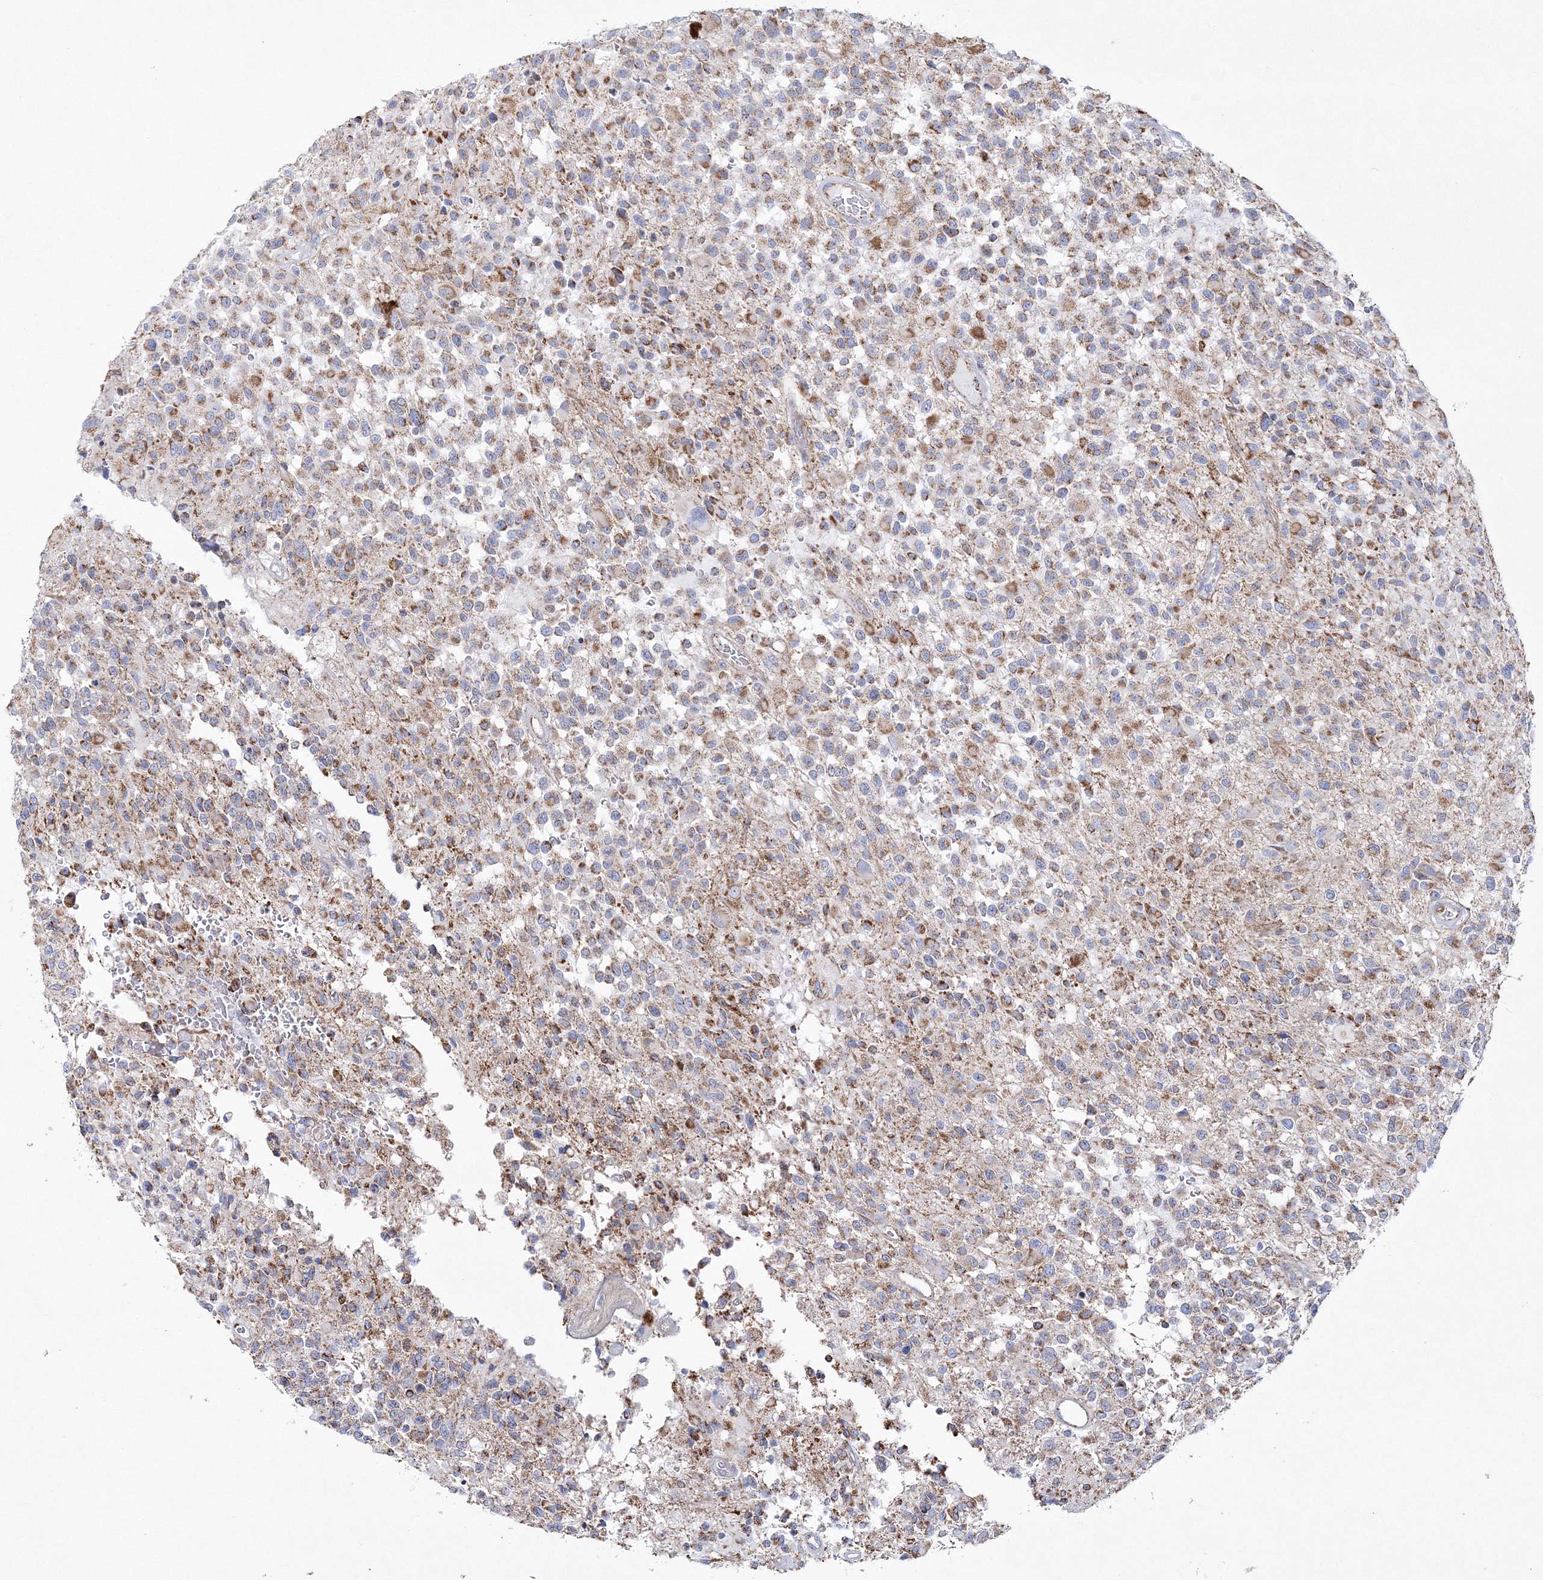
{"staining": {"intensity": "moderate", "quantity": "25%-75%", "location": "cytoplasmic/membranous"}, "tissue": "glioma", "cell_type": "Tumor cells", "image_type": "cancer", "snomed": [{"axis": "morphology", "description": "Glioma, malignant, High grade"}, {"axis": "morphology", "description": "Glioblastoma, NOS"}, {"axis": "topography", "description": "Brain"}], "caption": "A medium amount of moderate cytoplasmic/membranous positivity is identified in approximately 25%-75% of tumor cells in glioma tissue.", "gene": "HIBCH", "patient": {"sex": "male", "age": 60}}